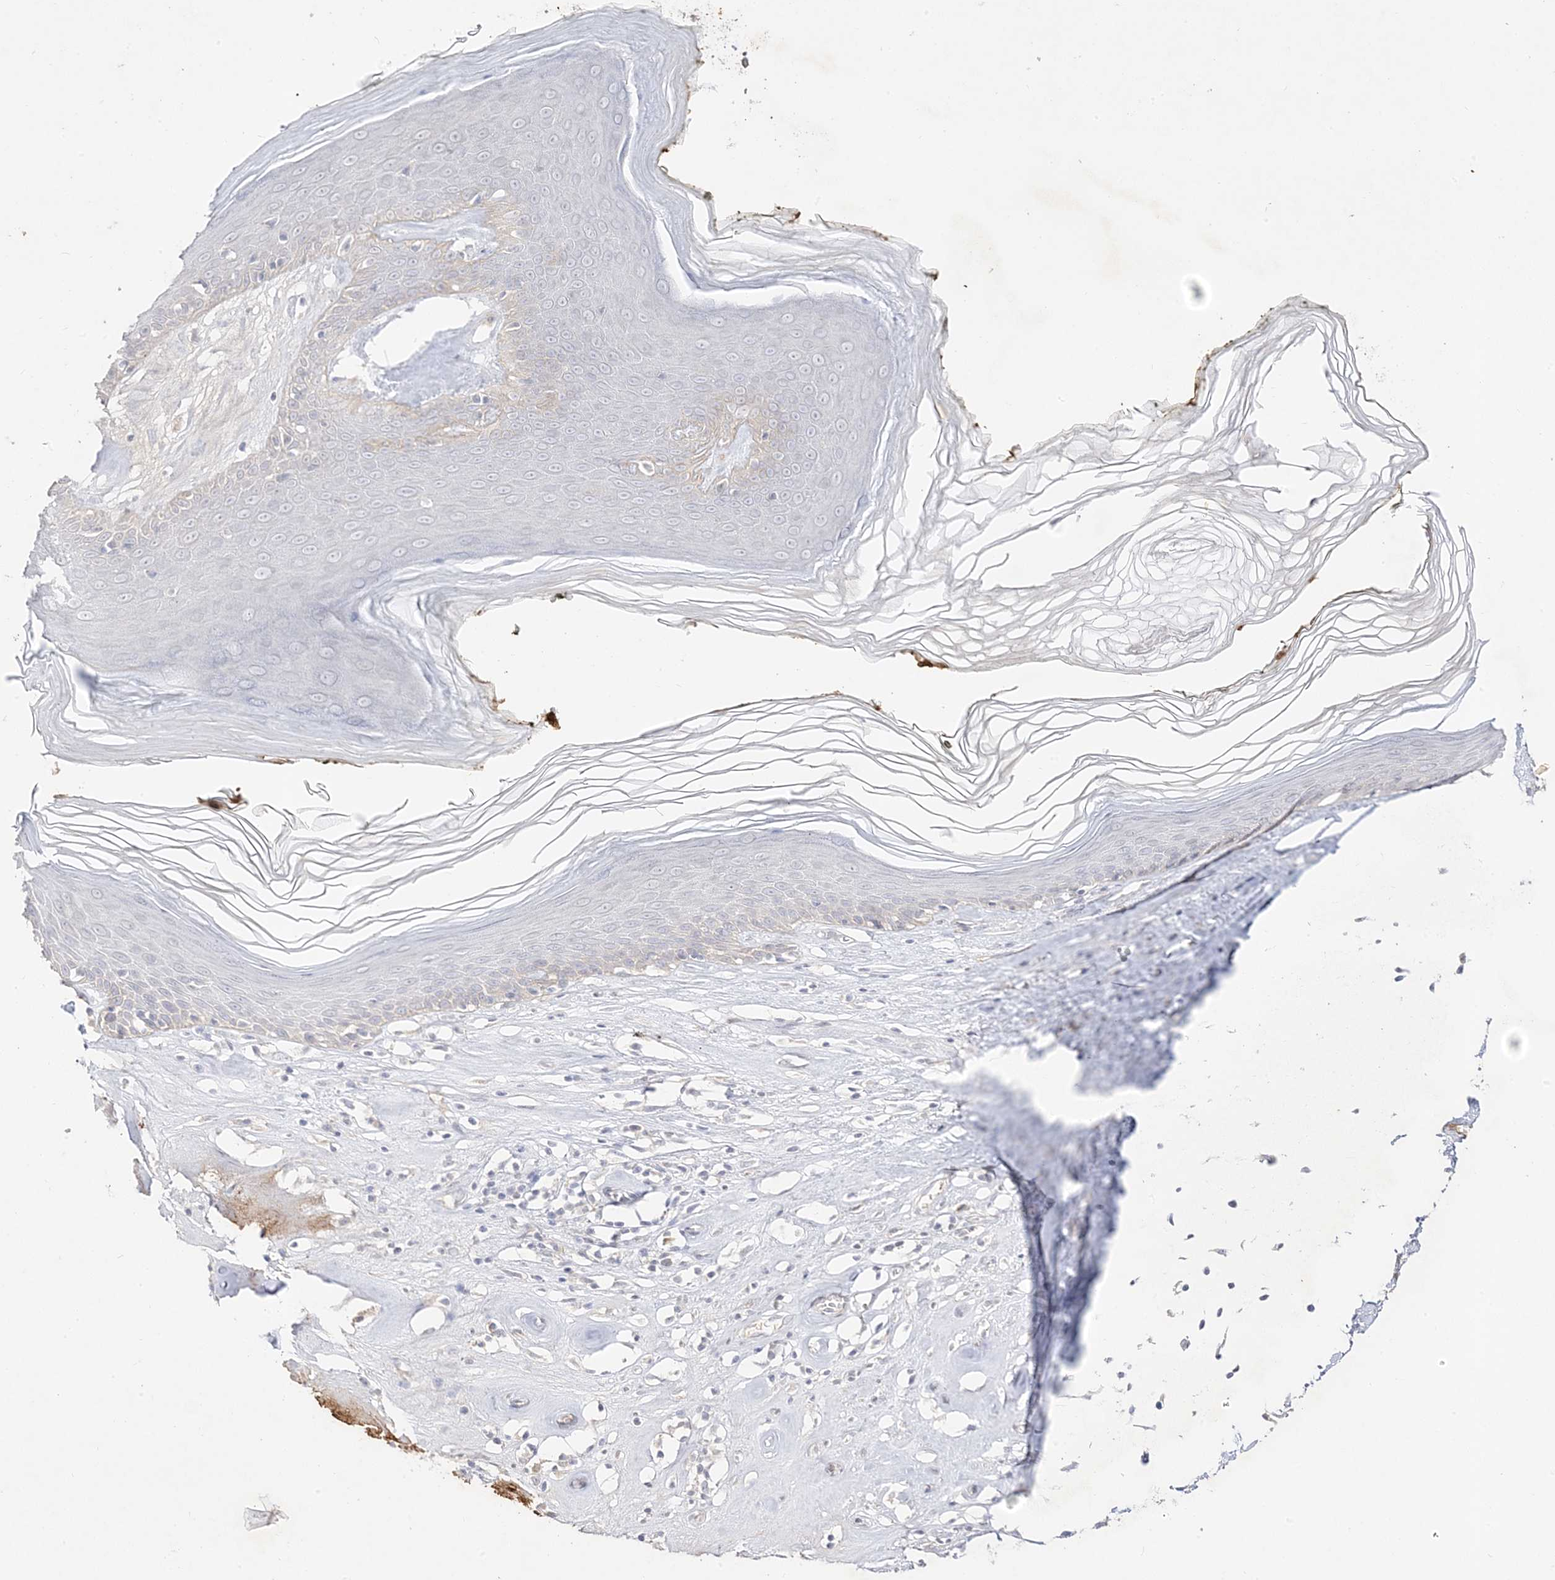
{"staining": {"intensity": "weak", "quantity": "<25%", "location": "cytoplasmic/membranous"}, "tissue": "skin", "cell_type": "Epidermal cells", "image_type": "normal", "snomed": [{"axis": "morphology", "description": "Normal tissue, NOS"}, {"axis": "morphology", "description": "Inflammation, NOS"}, {"axis": "topography", "description": "Vulva"}], "caption": "IHC of normal human skin demonstrates no staining in epidermal cells.", "gene": "TRANK1", "patient": {"sex": "female", "age": 84}}